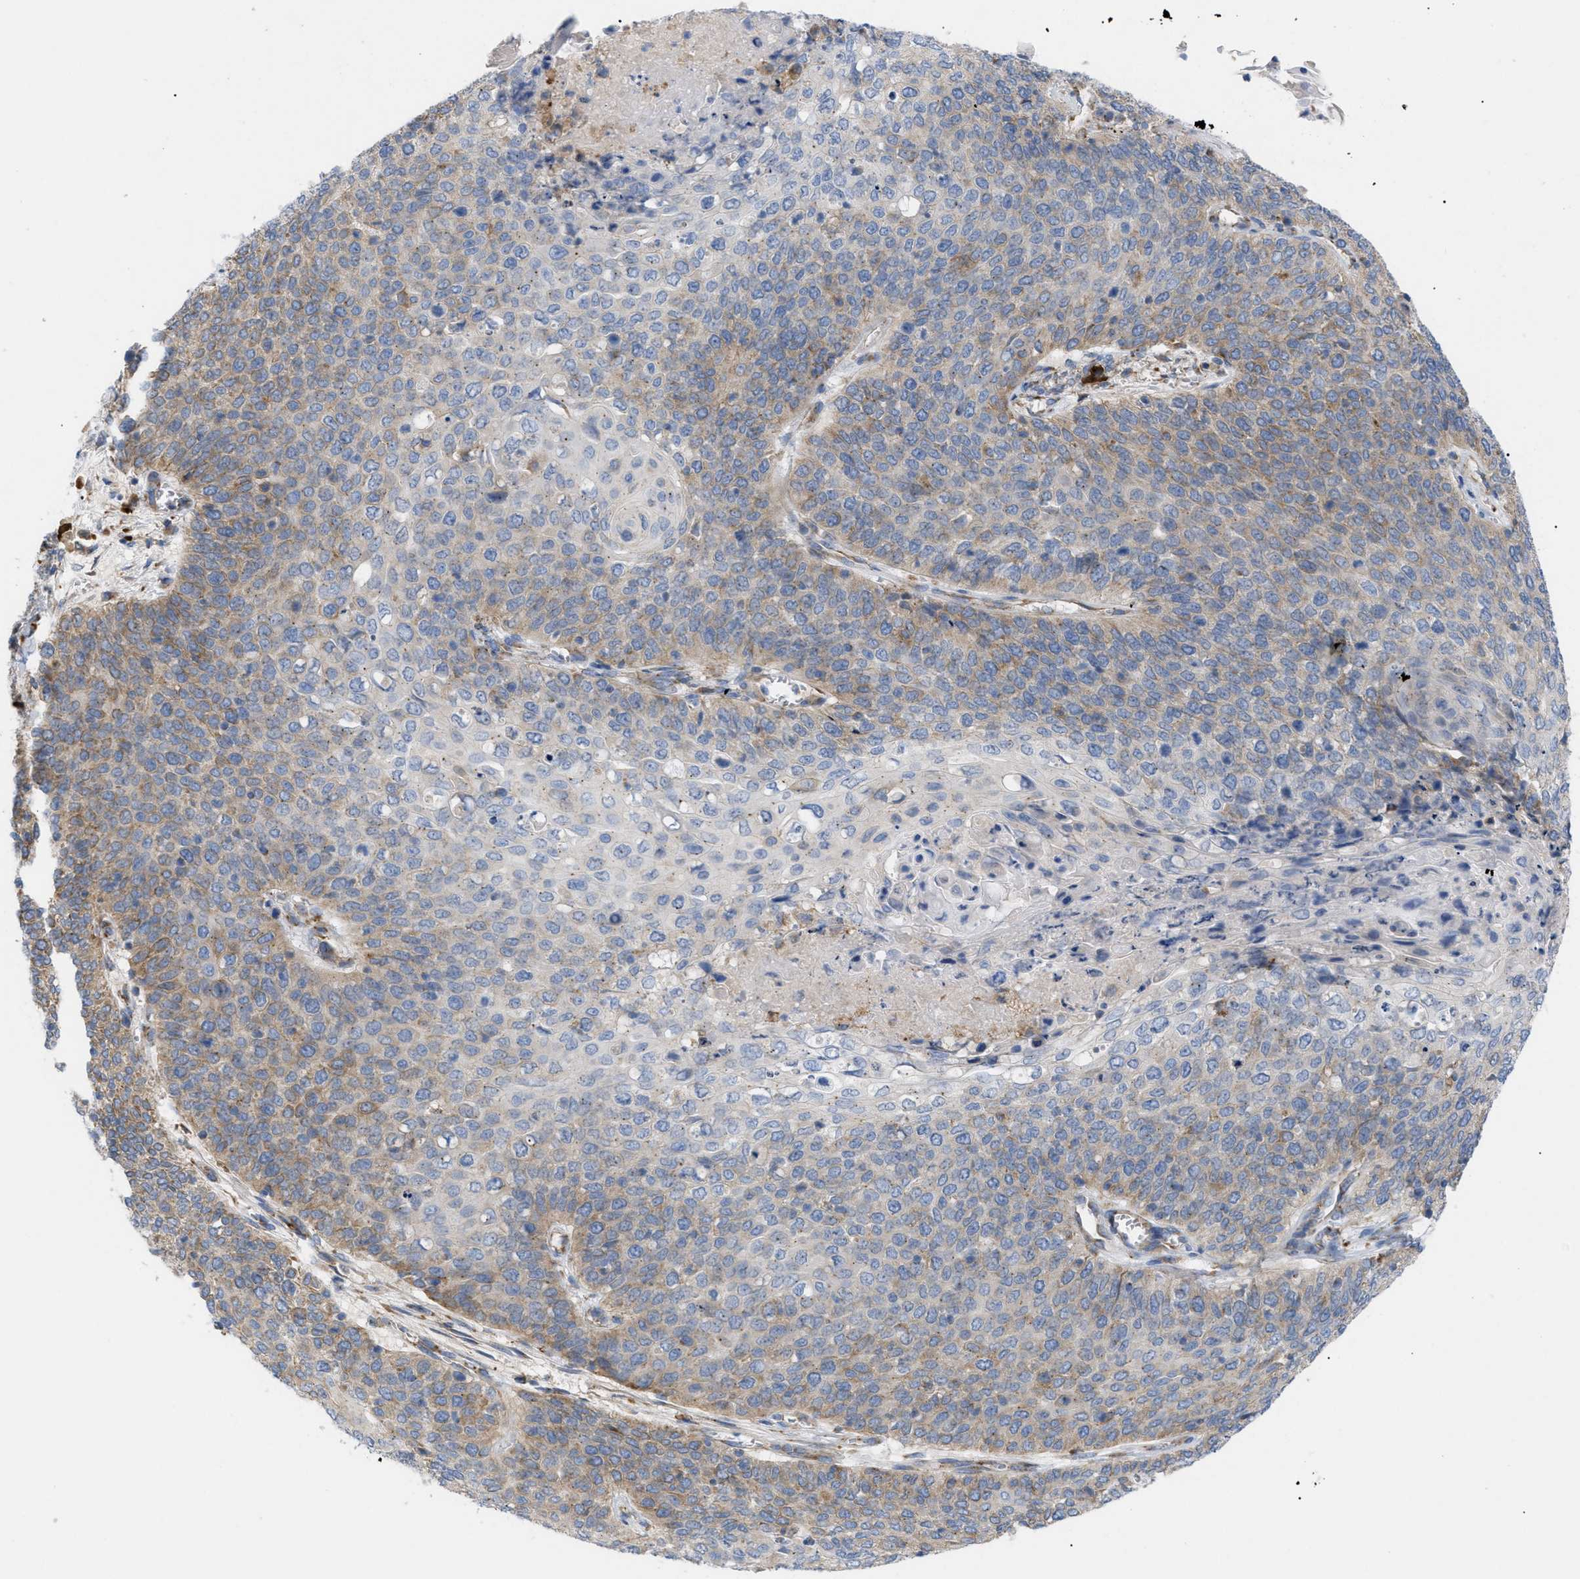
{"staining": {"intensity": "moderate", "quantity": "<25%", "location": "cytoplasmic/membranous"}, "tissue": "cervical cancer", "cell_type": "Tumor cells", "image_type": "cancer", "snomed": [{"axis": "morphology", "description": "Squamous cell carcinoma, NOS"}, {"axis": "topography", "description": "Cervix"}], "caption": "Brown immunohistochemical staining in human cervical squamous cell carcinoma shows moderate cytoplasmic/membranous positivity in approximately <25% of tumor cells.", "gene": "SLC50A1", "patient": {"sex": "female", "age": 39}}